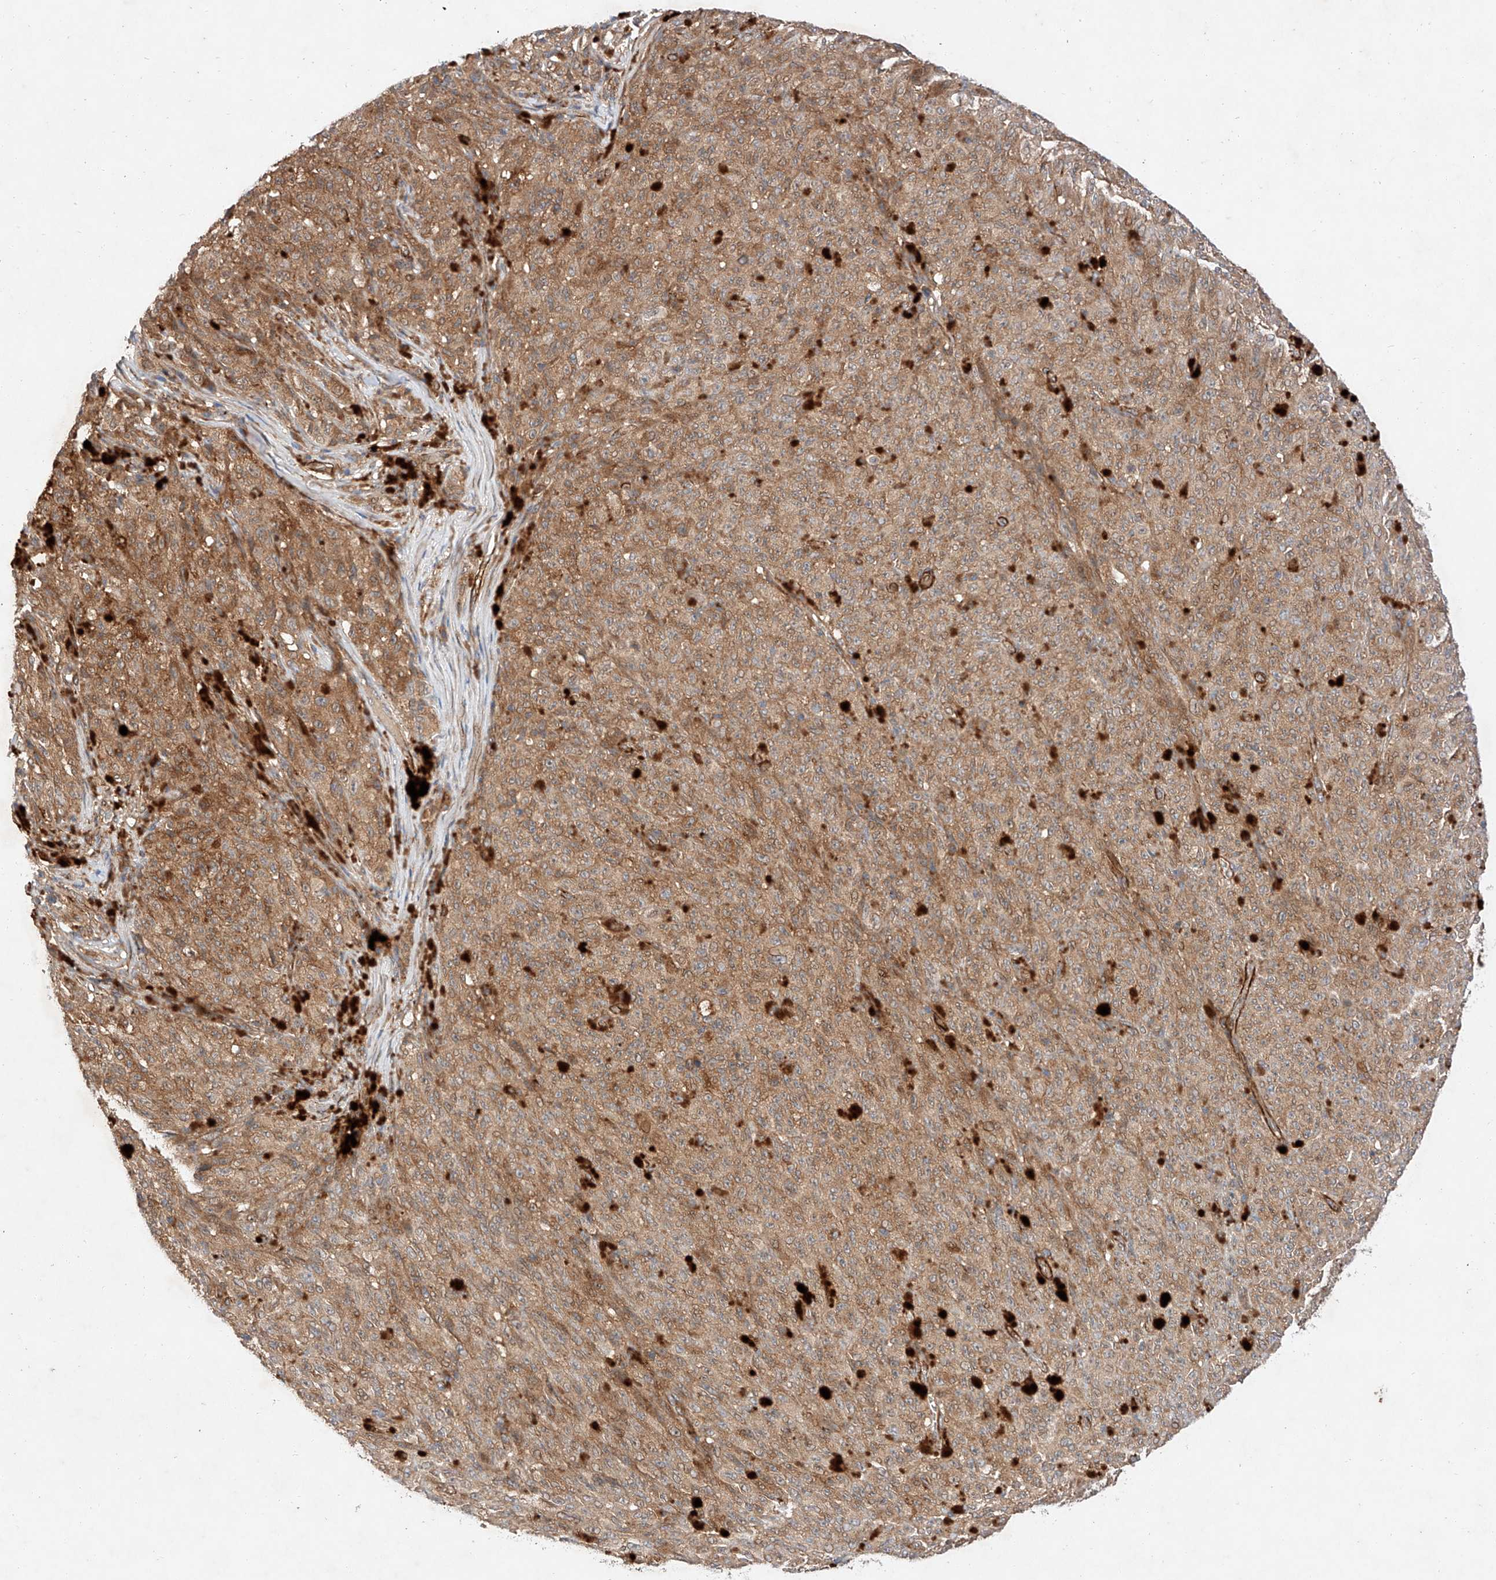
{"staining": {"intensity": "moderate", "quantity": ">75%", "location": "cytoplasmic/membranous"}, "tissue": "melanoma", "cell_type": "Tumor cells", "image_type": "cancer", "snomed": [{"axis": "morphology", "description": "Malignant melanoma, NOS"}, {"axis": "topography", "description": "Skin"}], "caption": "A brown stain labels moderate cytoplasmic/membranous positivity of a protein in melanoma tumor cells.", "gene": "RAB23", "patient": {"sex": "female", "age": 82}}